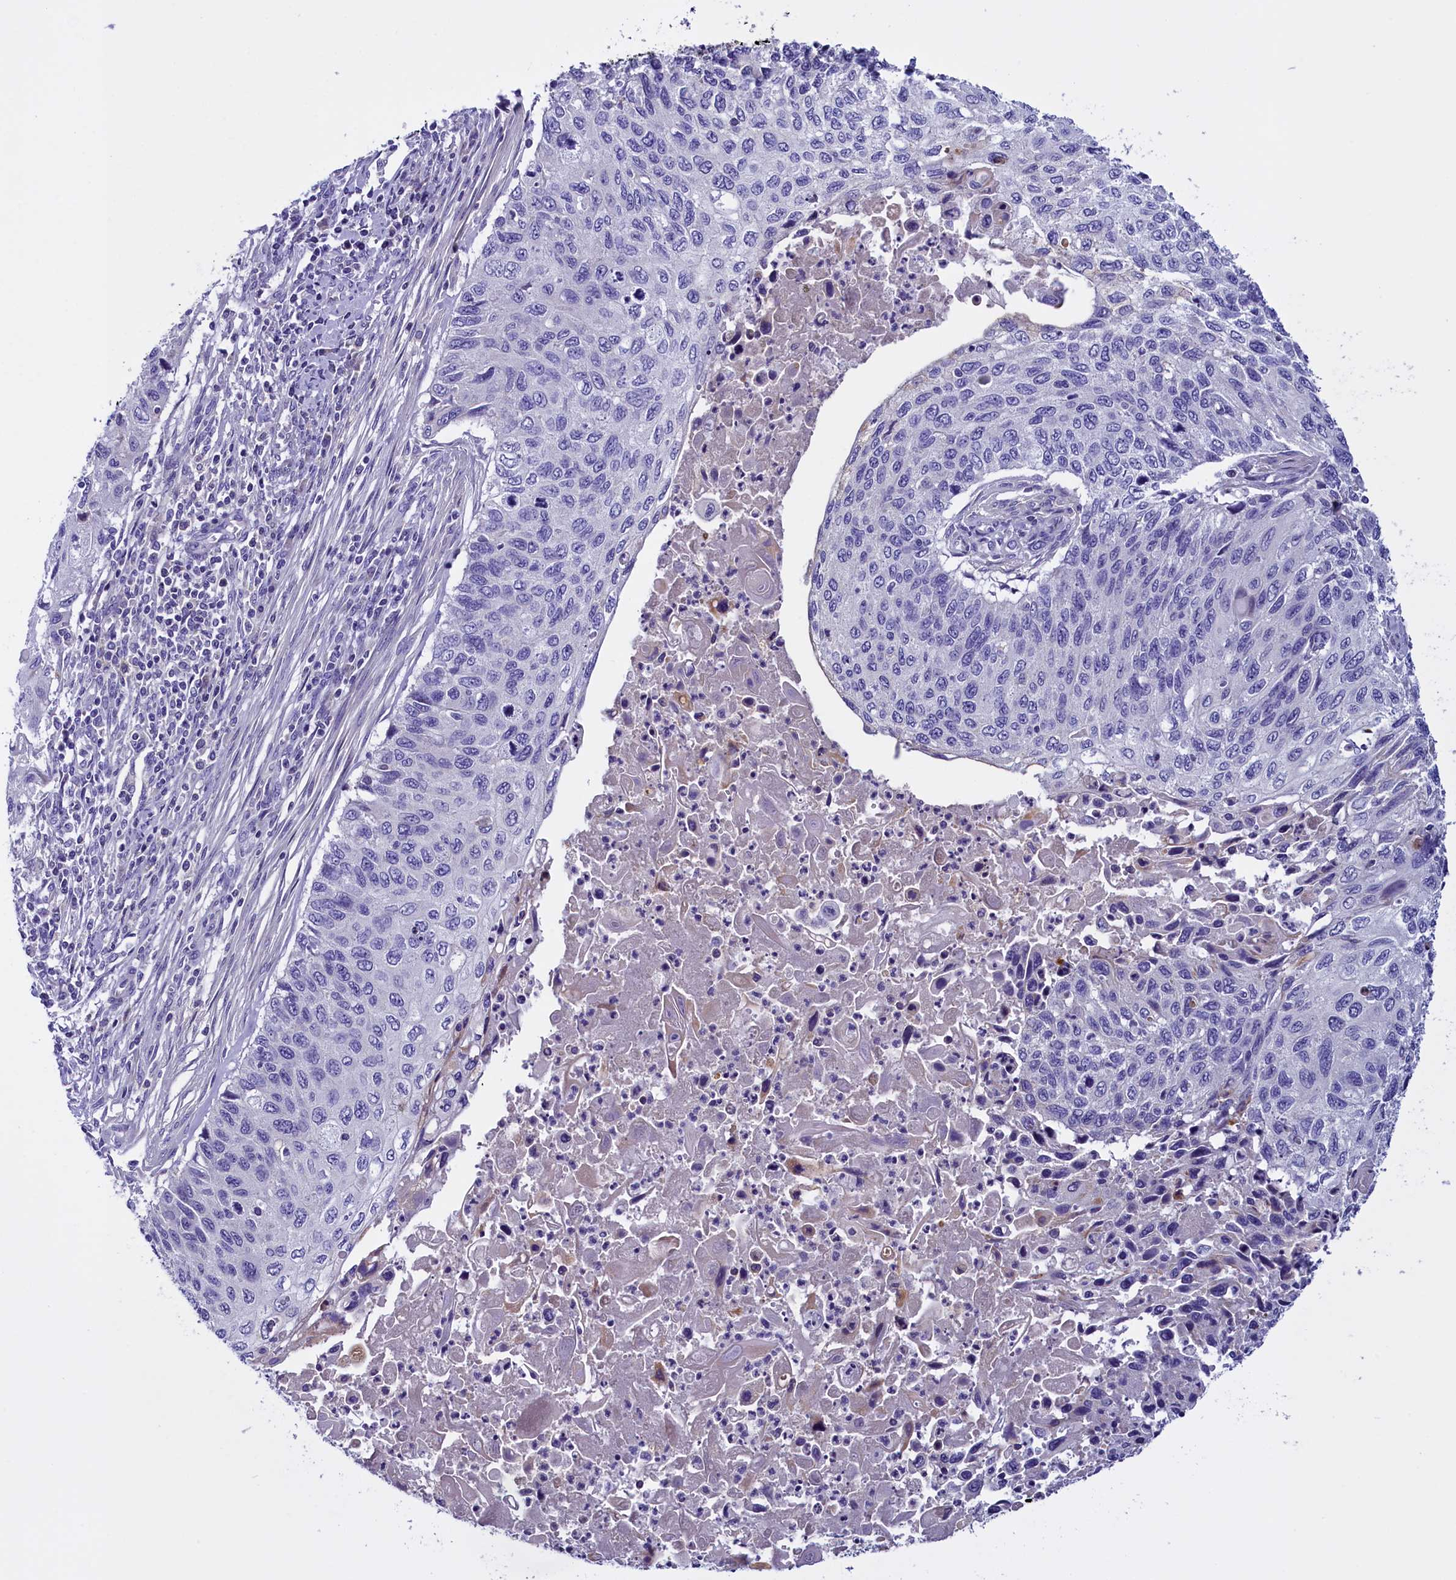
{"staining": {"intensity": "negative", "quantity": "none", "location": "none"}, "tissue": "cervical cancer", "cell_type": "Tumor cells", "image_type": "cancer", "snomed": [{"axis": "morphology", "description": "Squamous cell carcinoma, NOS"}, {"axis": "topography", "description": "Cervix"}], "caption": "Cervical cancer was stained to show a protein in brown. There is no significant staining in tumor cells.", "gene": "RTTN", "patient": {"sex": "female", "age": 70}}